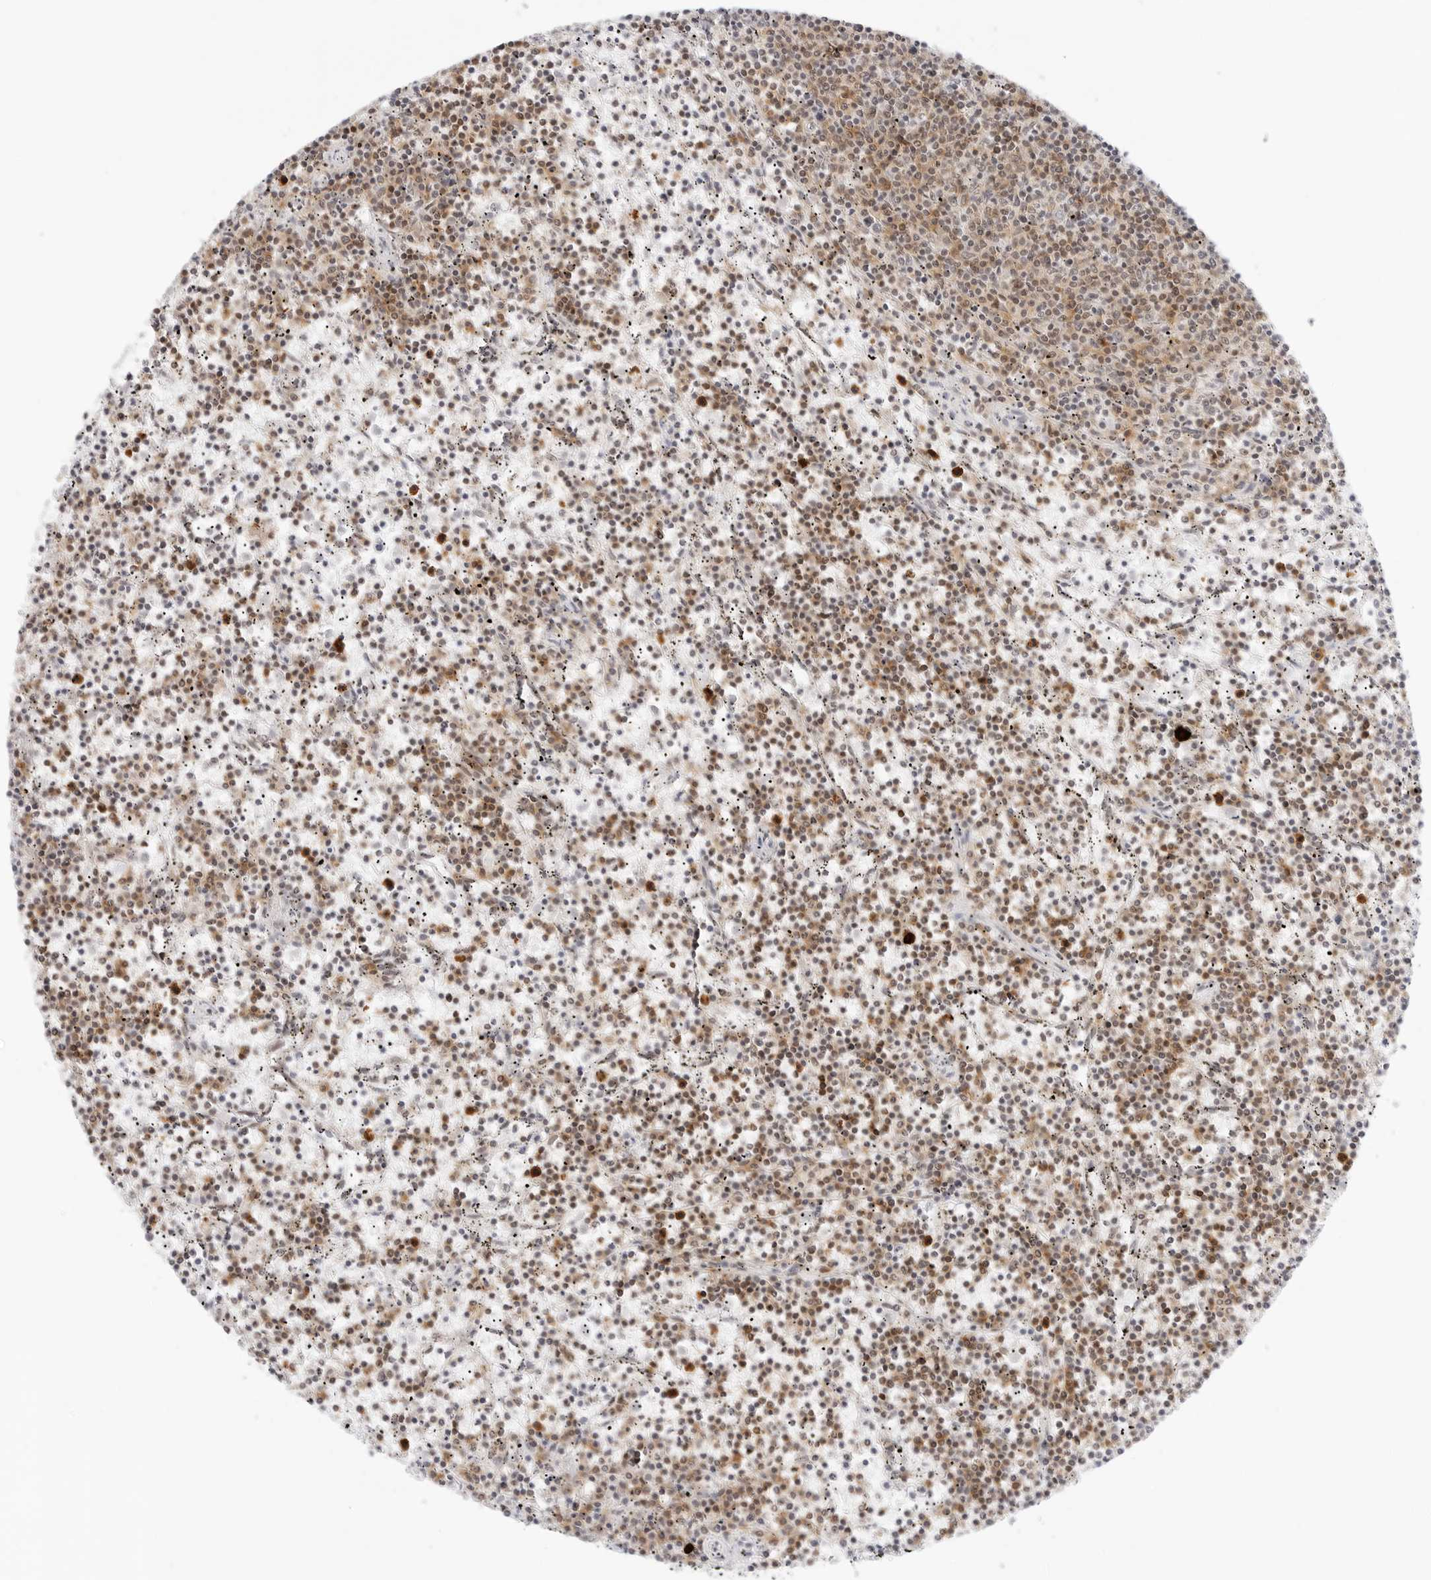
{"staining": {"intensity": "moderate", "quantity": "25%-75%", "location": "cytoplasmic/membranous,nuclear"}, "tissue": "lymphoma", "cell_type": "Tumor cells", "image_type": "cancer", "snomed": [{"axis": "morphology", "description": "Malignant lymphoma, non-Hodgkin's type, Low grade"}, {"axis": "topography", "description": "Spleen"}], "caption": "Lymphoma stained with DAB IHC displays medium levels of moderate cytoplasmic/membranous and nuclear expression in approximately 25%-75% of tumor cells.", "gene": "HIPK3", "patient": {"sex": "female", "age": 50}}